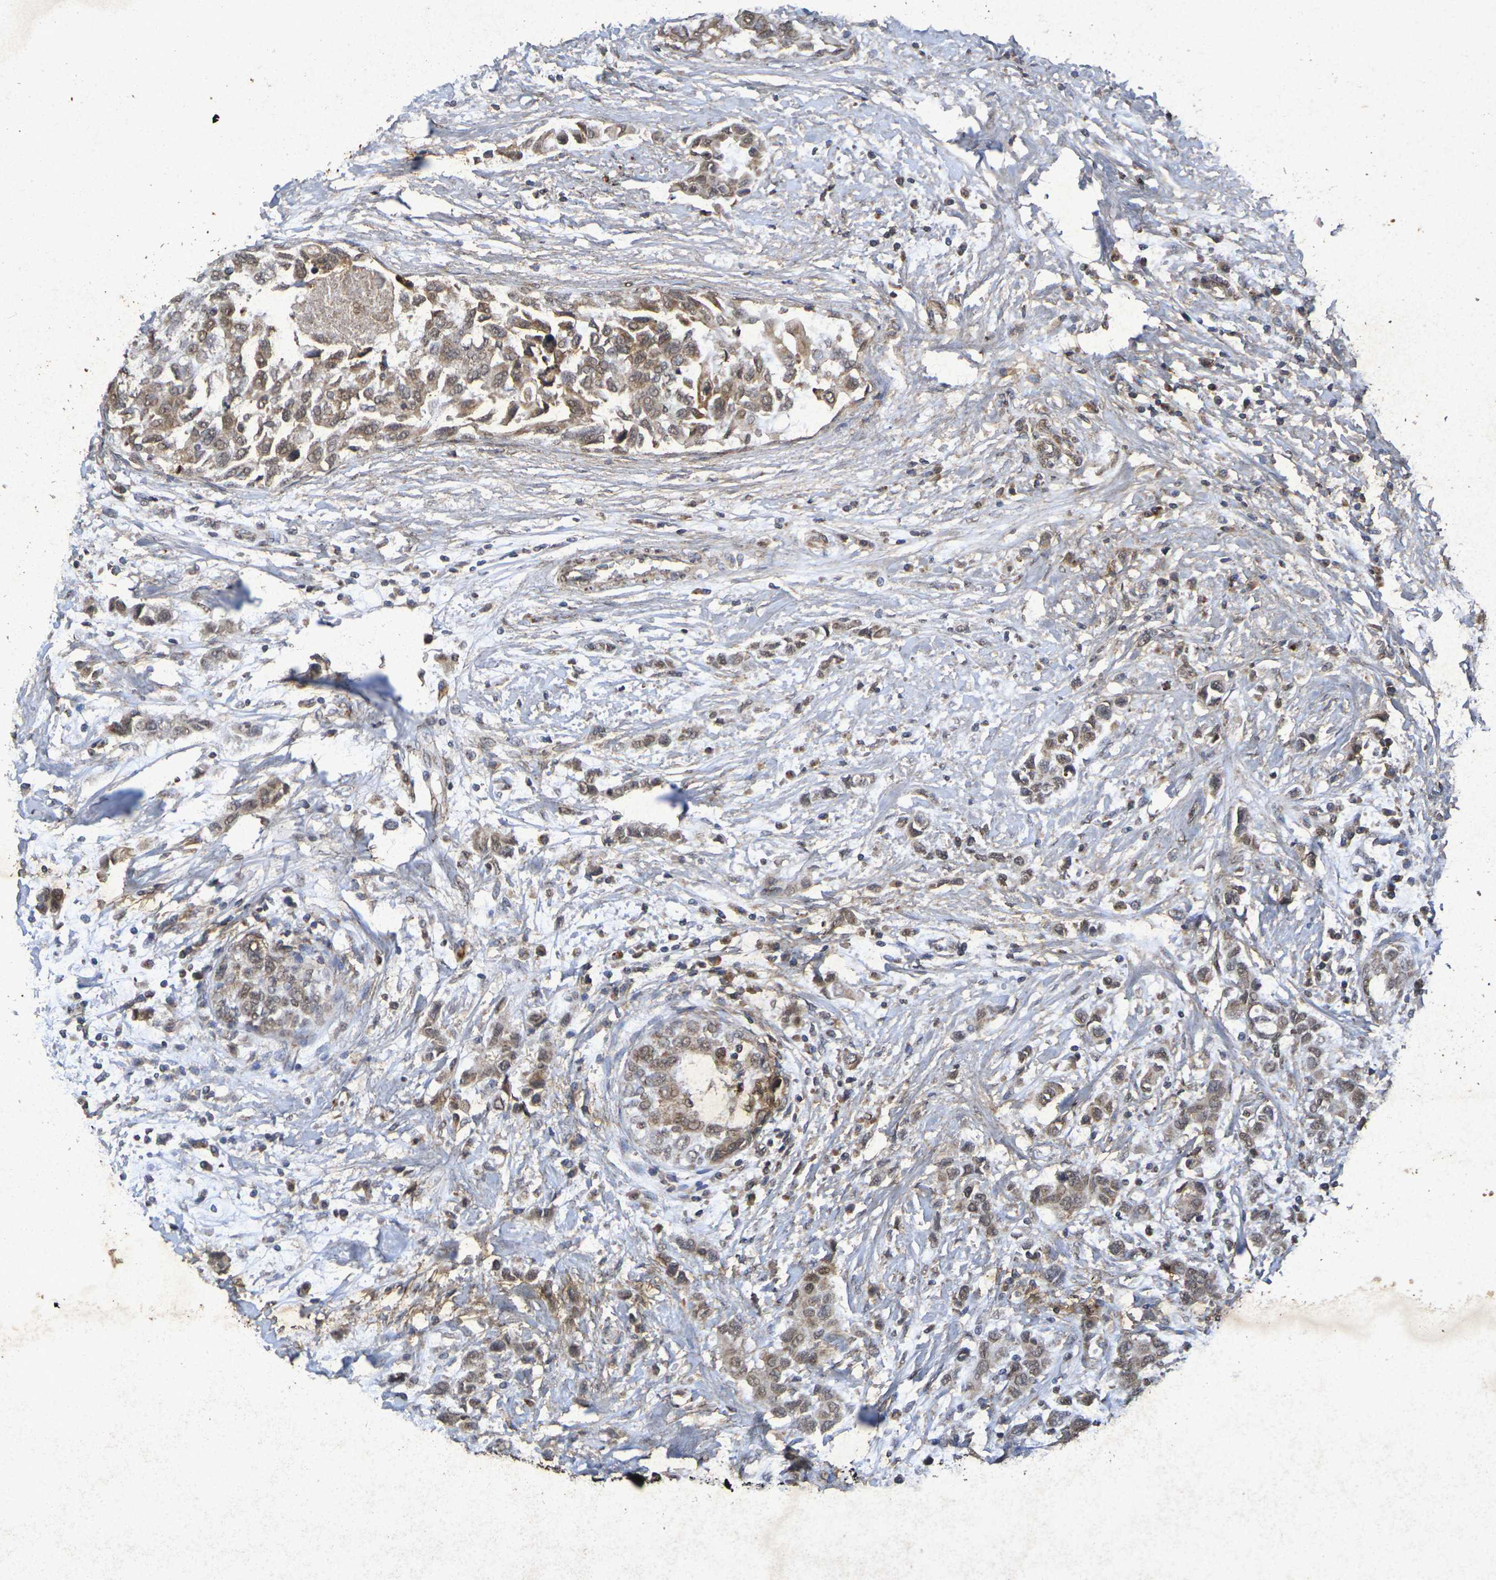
{"staining": {"intensity": "moderate", "quantity": ">75%", "location": "cytoplasmic/membranous,nuclear"}, "tissue": "breast cancer", "cell_type": "Tumor cells", "image_type": "cancer", "snomed": [{"axis": "morphology", "description": "Normal tissue, NOS"}, {"axis": "morphology", "description": "Duct carcinoma"}, {"axis": "topography", "description": "Breast"}], "caption": "A high-resolution micrograph shows immunohistochemistry (IHC) staining of intraductal carcinoma (breast), which shows moderate cytoplasmic/membranous and nuclear expression in about >75% of tumor cells.", "gene": "GUCY1A2", "patient": {"sex": "female", "age": 50}}